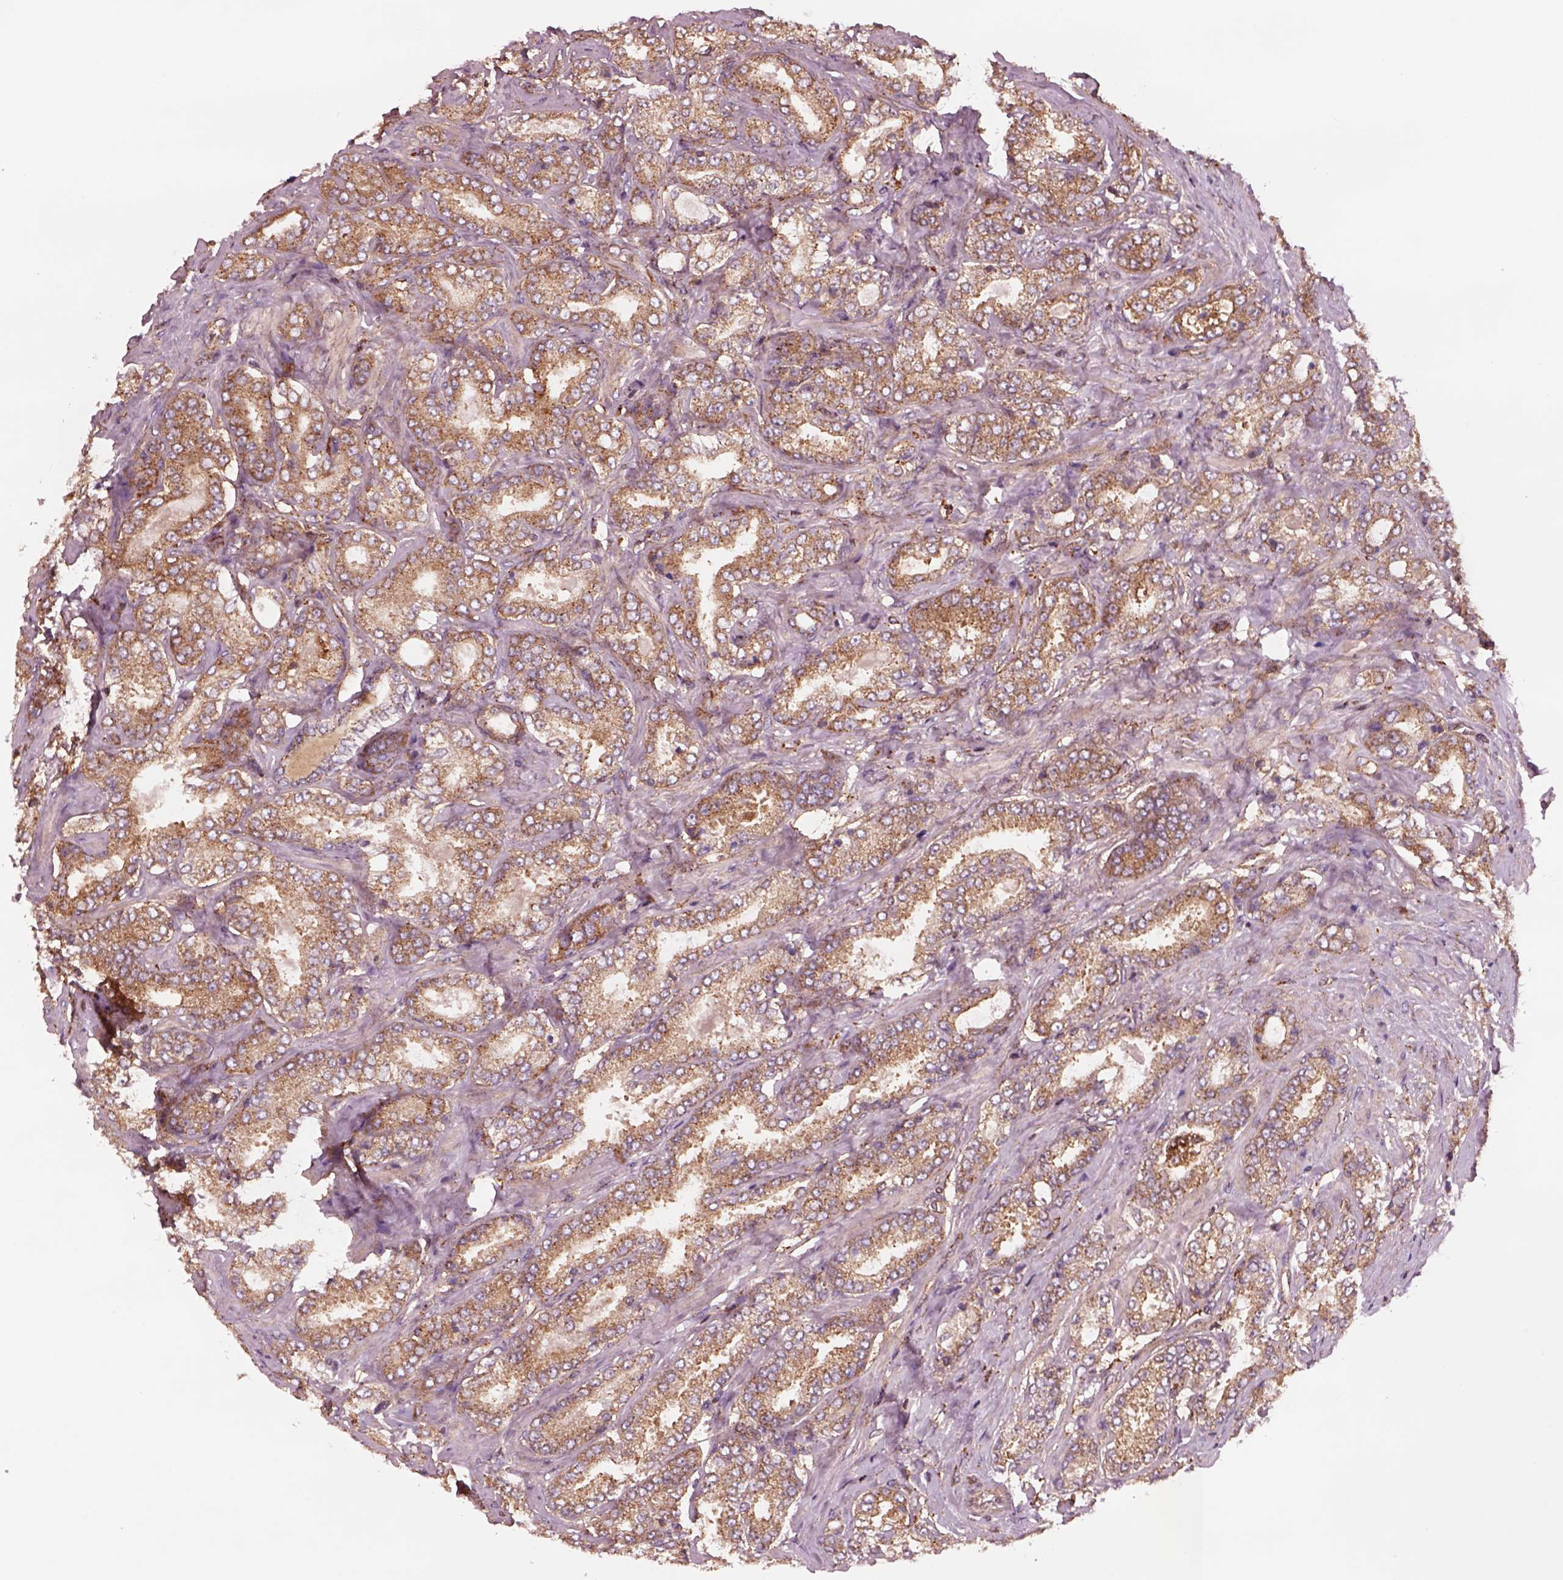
{"staining": {"intensity": "moderate", "quantity": "<25%", "location": "cytoplasmic/membranous"}, "tissue": "prostate cancer", "cell_type": "Tumor cells", "image_type": "cancer", "snomed": [{"axis": "morphology", "description": "Adenocarcinoma, NOS"}, {"axis": "topography", "description": "Prostate"}], "caption": "A low amount of moderate cytoplasmic/membranous staining is seen in about <25% of tumor cells in adenocarcinoma (prostate) tissue. The protein of interest is stained brown, and the nuclei are stained in blue (DAB IHC with brightfield microscopy, high magnification).", "gene": "WASHC2A", "patient": {"sex": "male", "age": 64}}